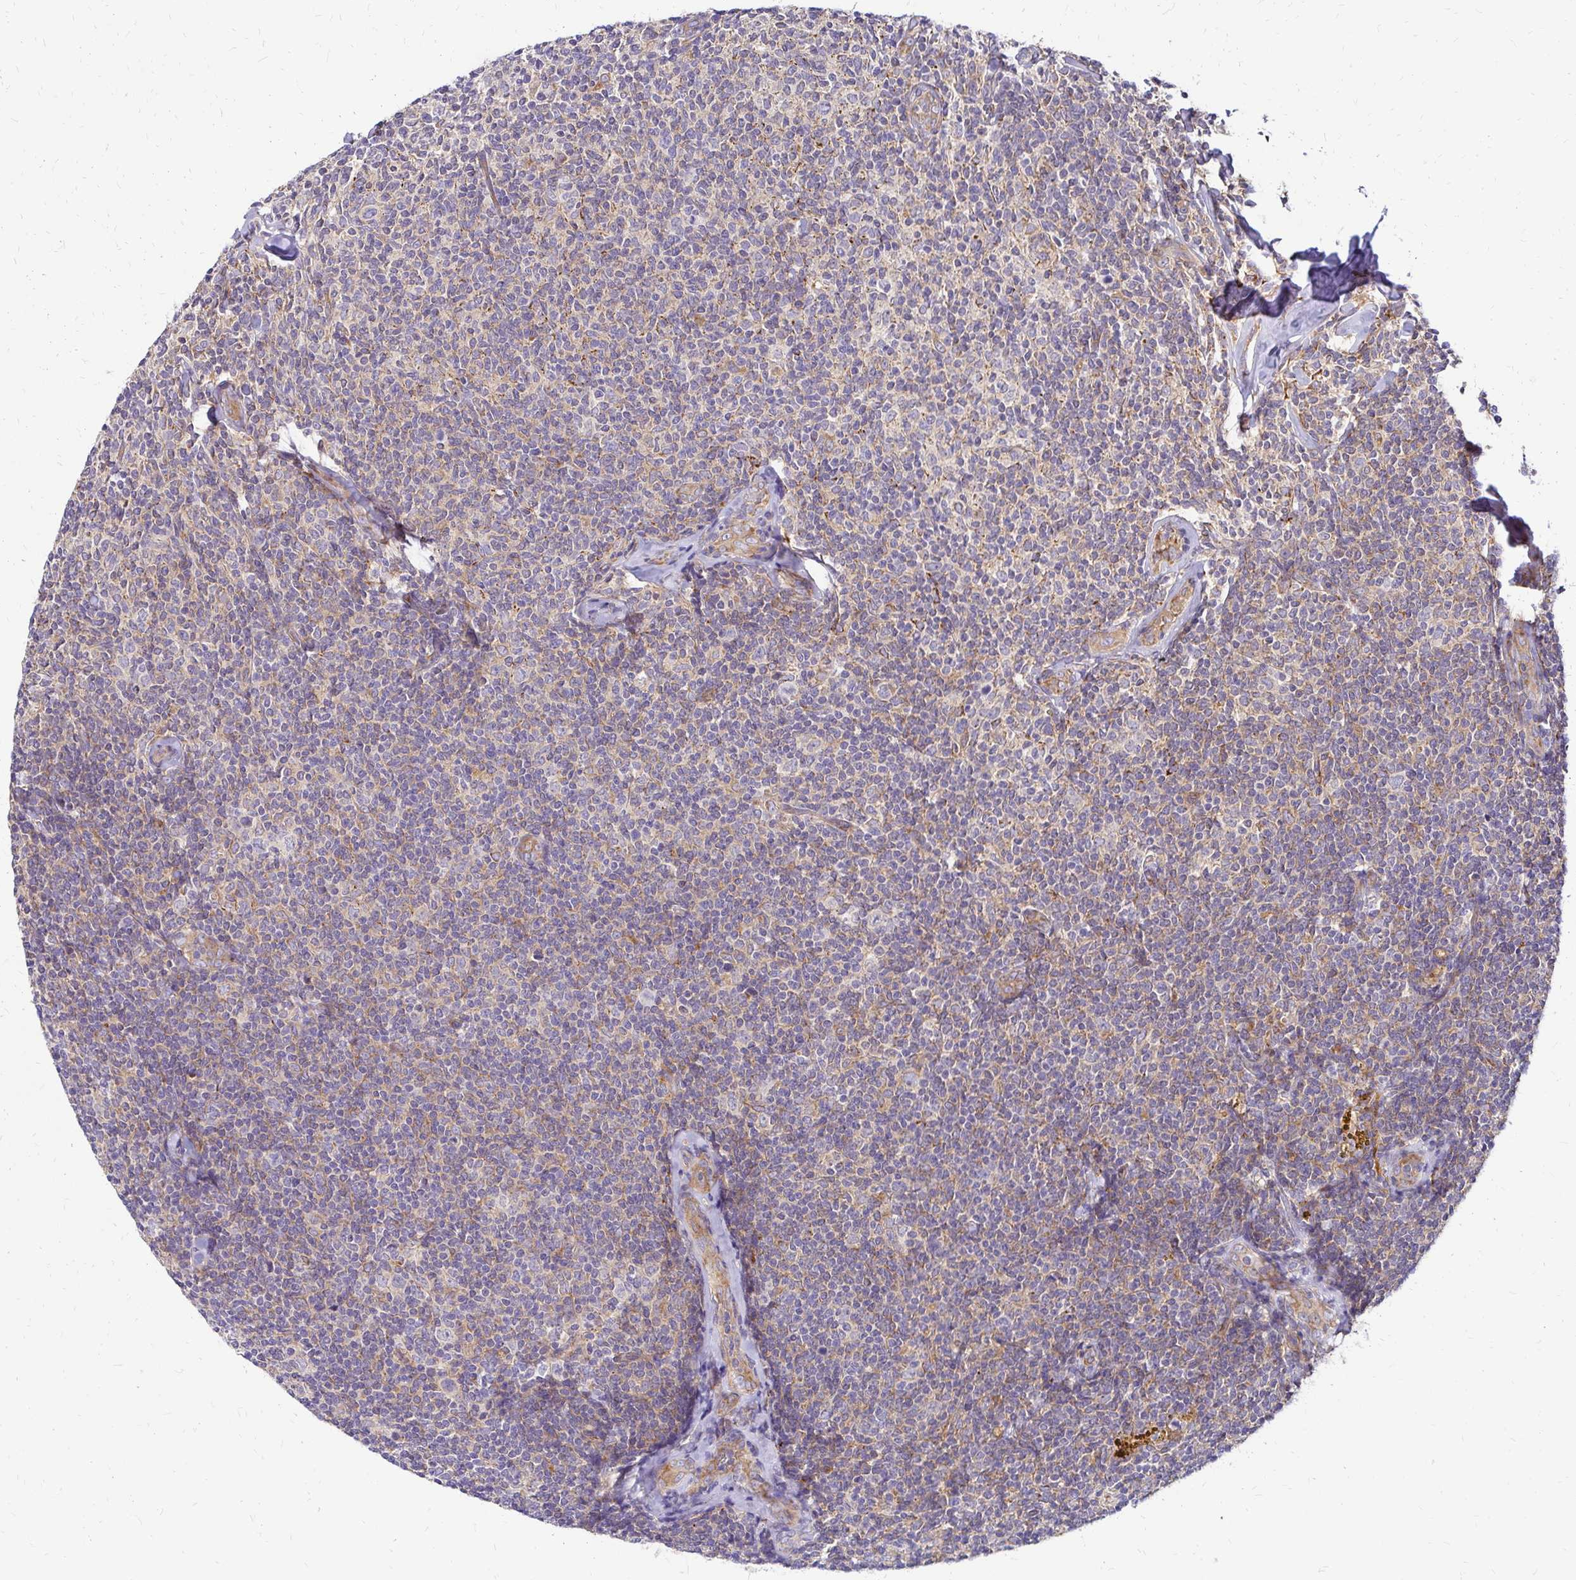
{"staining": {"intensity": "negative", "quantity": "none", "location": "none"}, "tissue": "lymphoma", "cell_type": "Tumor cells", "image_type": "cancer", "snomed": [{"axis": "morphology", "description": "Malignant lymphoma, non-Hodgkin's type, Low grade"}, {"axis": "topography", "description": "Lymph node"}], "caption": "An immunohistochemistry (IHC) image of low-grade malignant lymphoma, non-Hodgkin's type is shown. There is no staining in tumor cells of low-grade malignant lymphoma, non-Hodgkin's type.", "gene": "IDUA", "patient": {"sex": "female", "age": 56}}